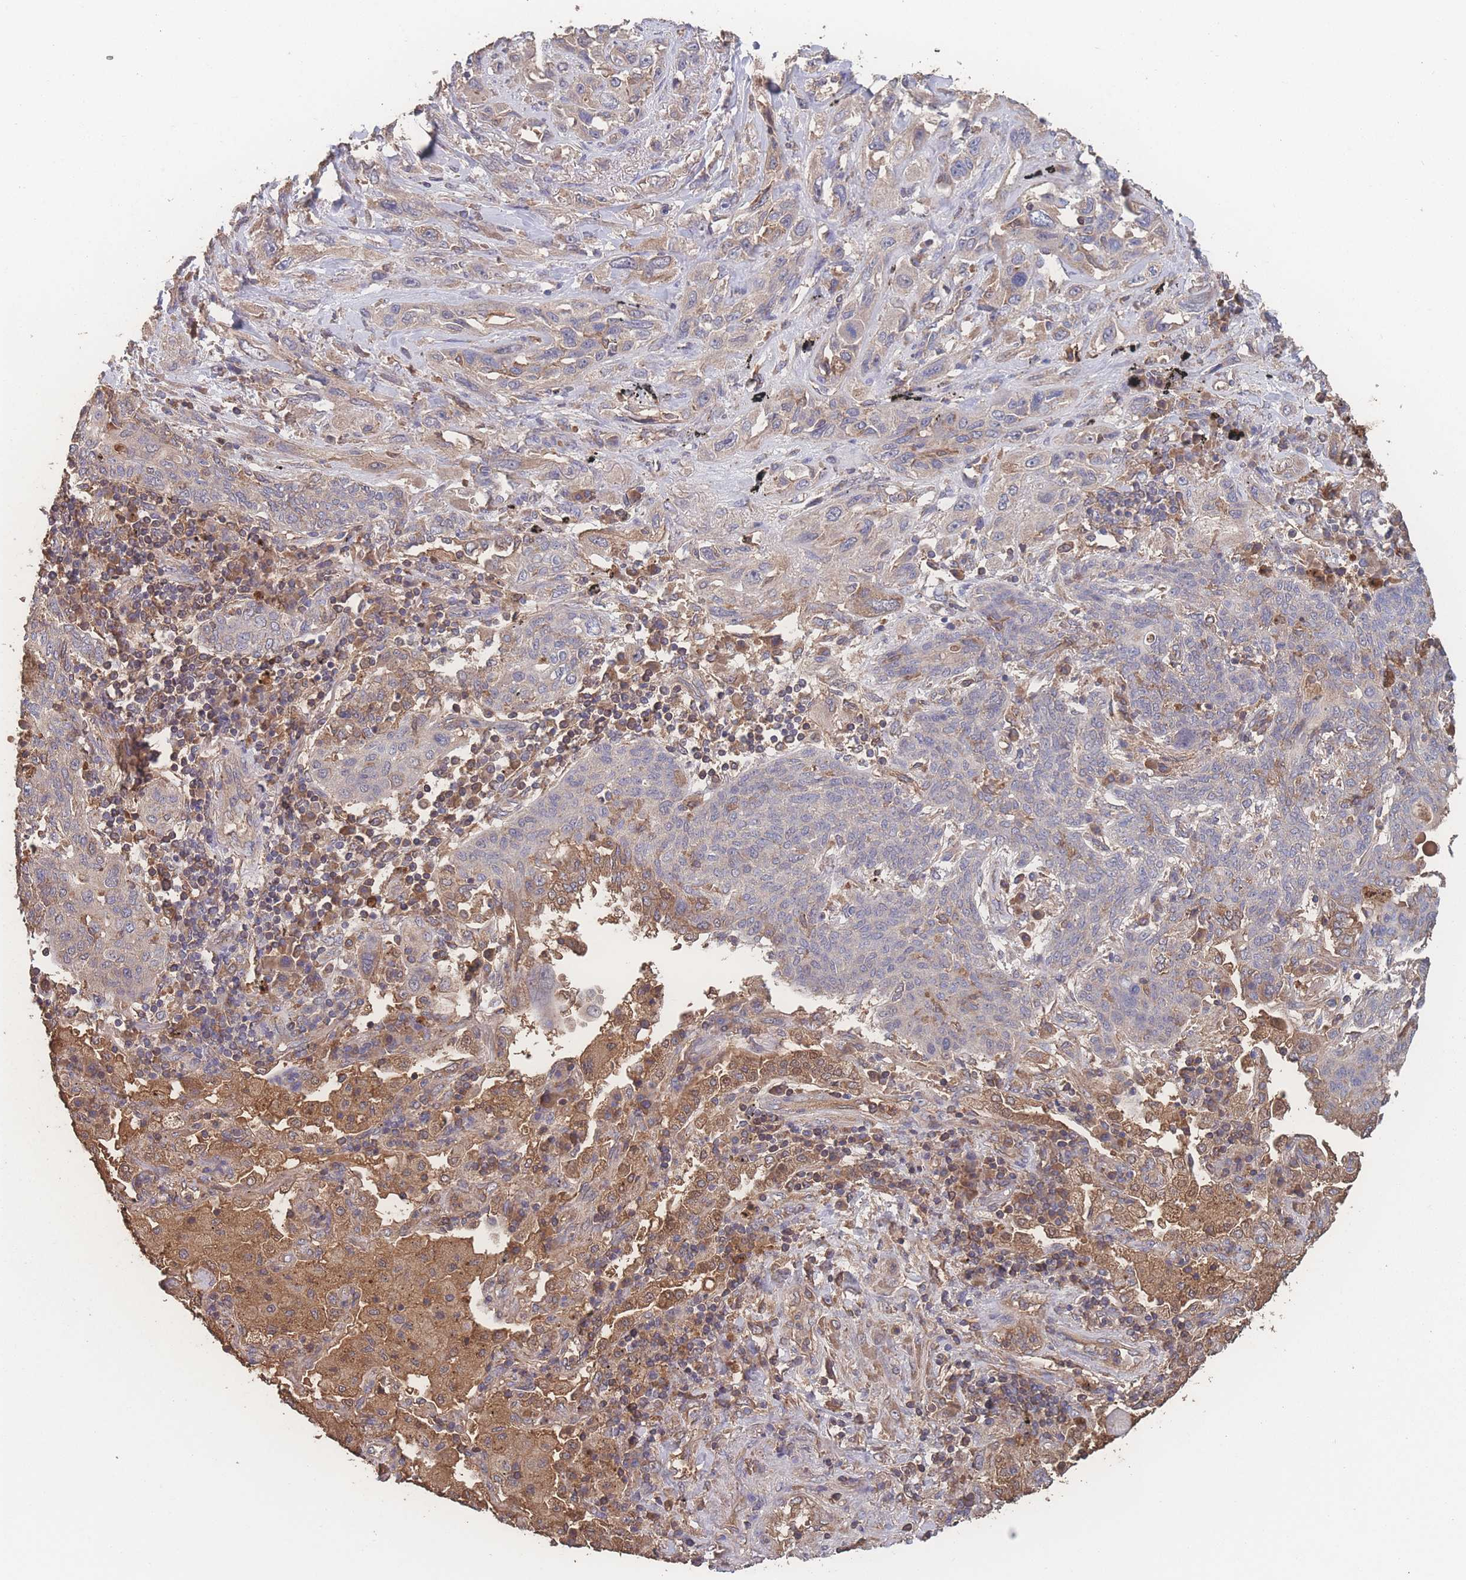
{"staining": {"intensity": "moderate", "quantity": "<25%", "location": "cytoplasmic/membranous"}, "tissue": "lung cancer", "cell_type": "Tumor cells", "image_type": "cancer", "snomed": [{"axis": "morphology", "description": "Squamous cell carcinoma, NOS"}, {"axis": "topography", "description": "Lung"}], "caption": "Lung squamous cell carcinoma stained with a brown dye exhibits moderate cytoplasmic/membranous positive expression in about <25% of tumor cells.", "gene": "ATXN10", "patient": {"sex": "female", "age": 70}}